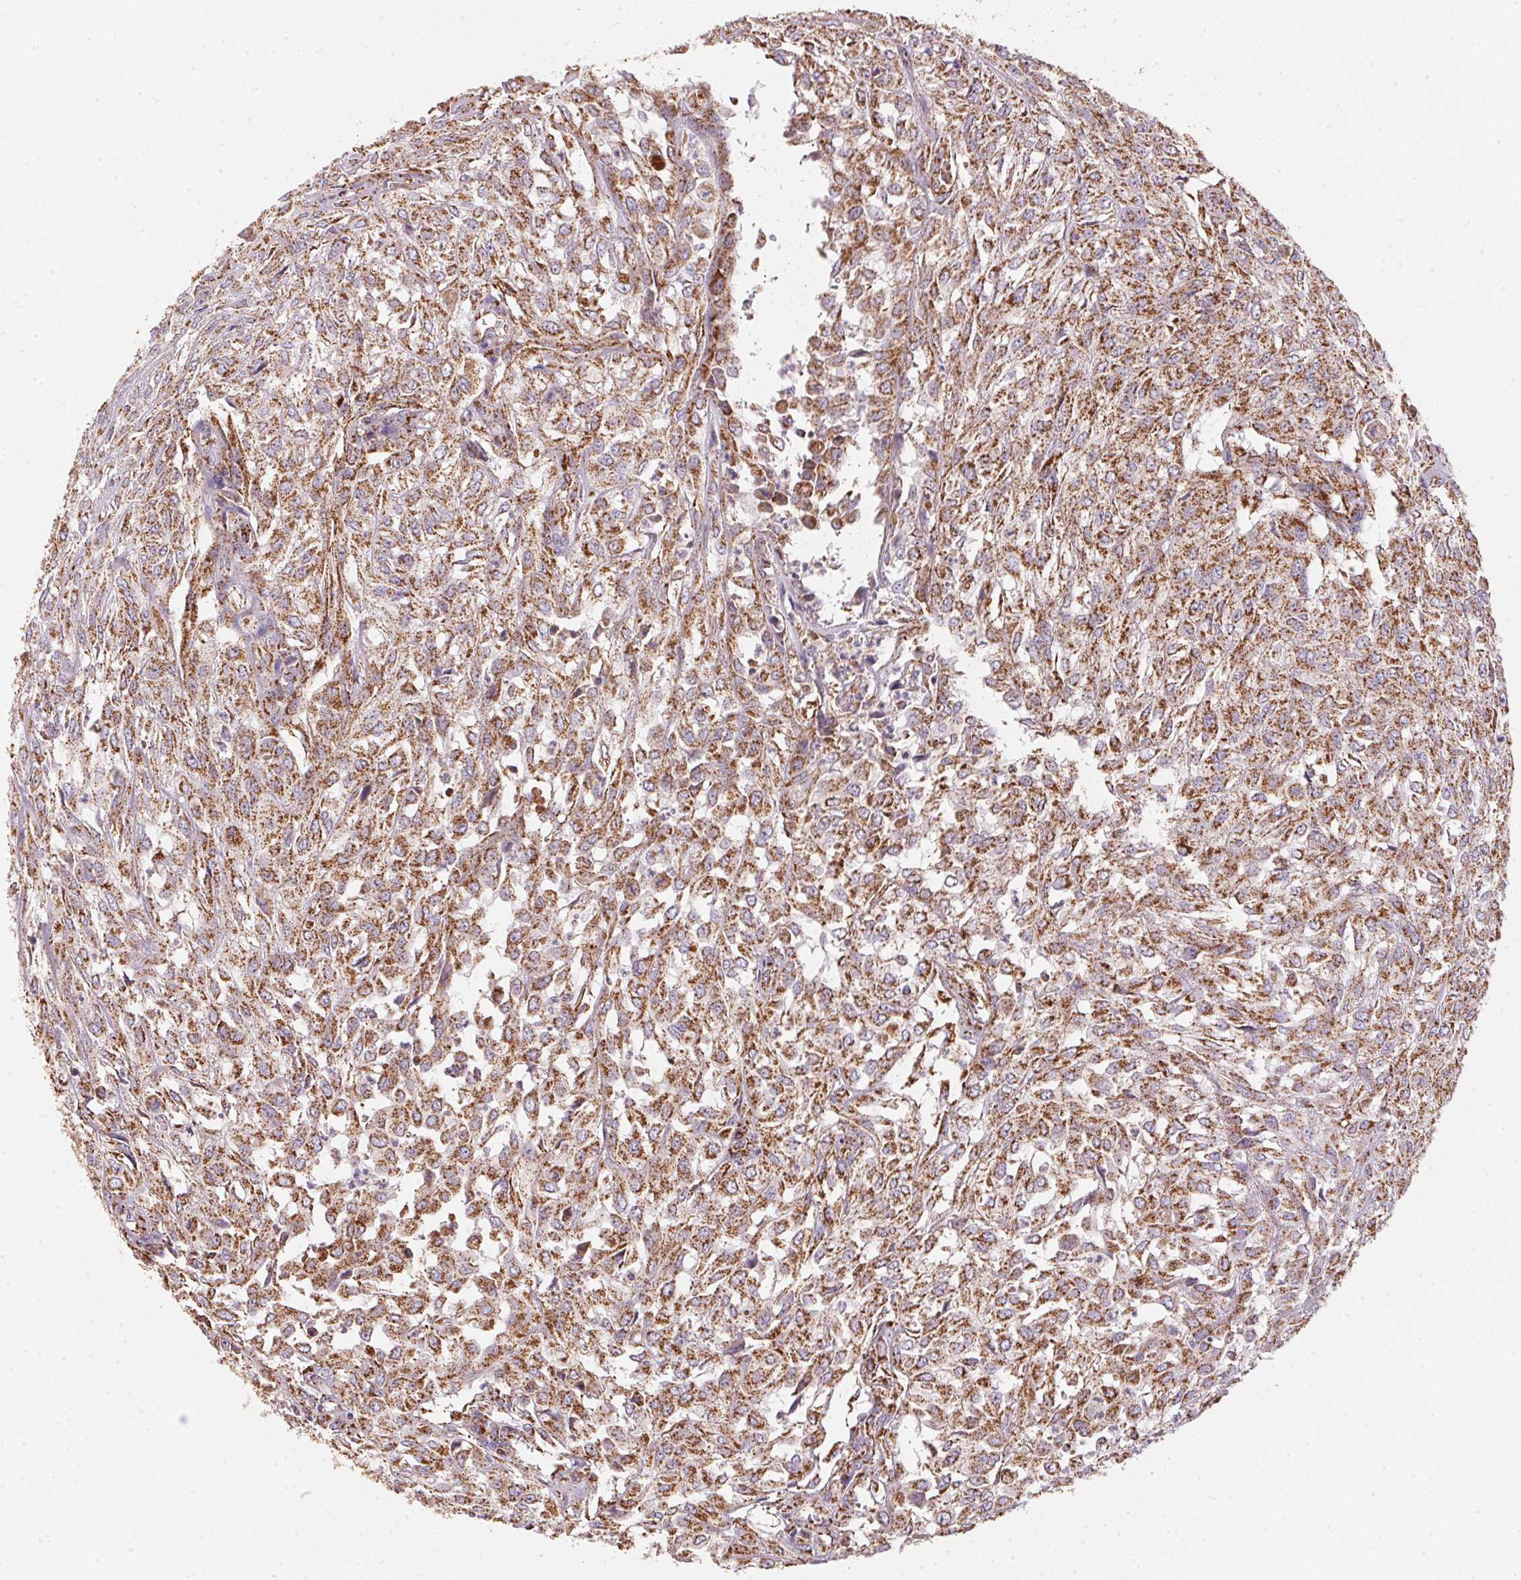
{"staining": {"intensity": "moderate", "quantity": ">75%", "location": "cytoplasmic/membranous"}, "tissue": "urothelial cancer", "cell_type": "Tumor cells", "image_type": "cancer", "snomed": [{"axis": "morphology", "description": "Urothelial carcinoma, High grade"}, {"axis": "topography", "description": "Urinary bladder"}], "caption": "Immunohistochemical staining of urothelial cancer displays medium levels of moderate cytoplasmic/membranous positivity in approximately >75% of tumor cells.", "gene": "NDUFS2", "patient": {"sex": "male", "age": 67}}